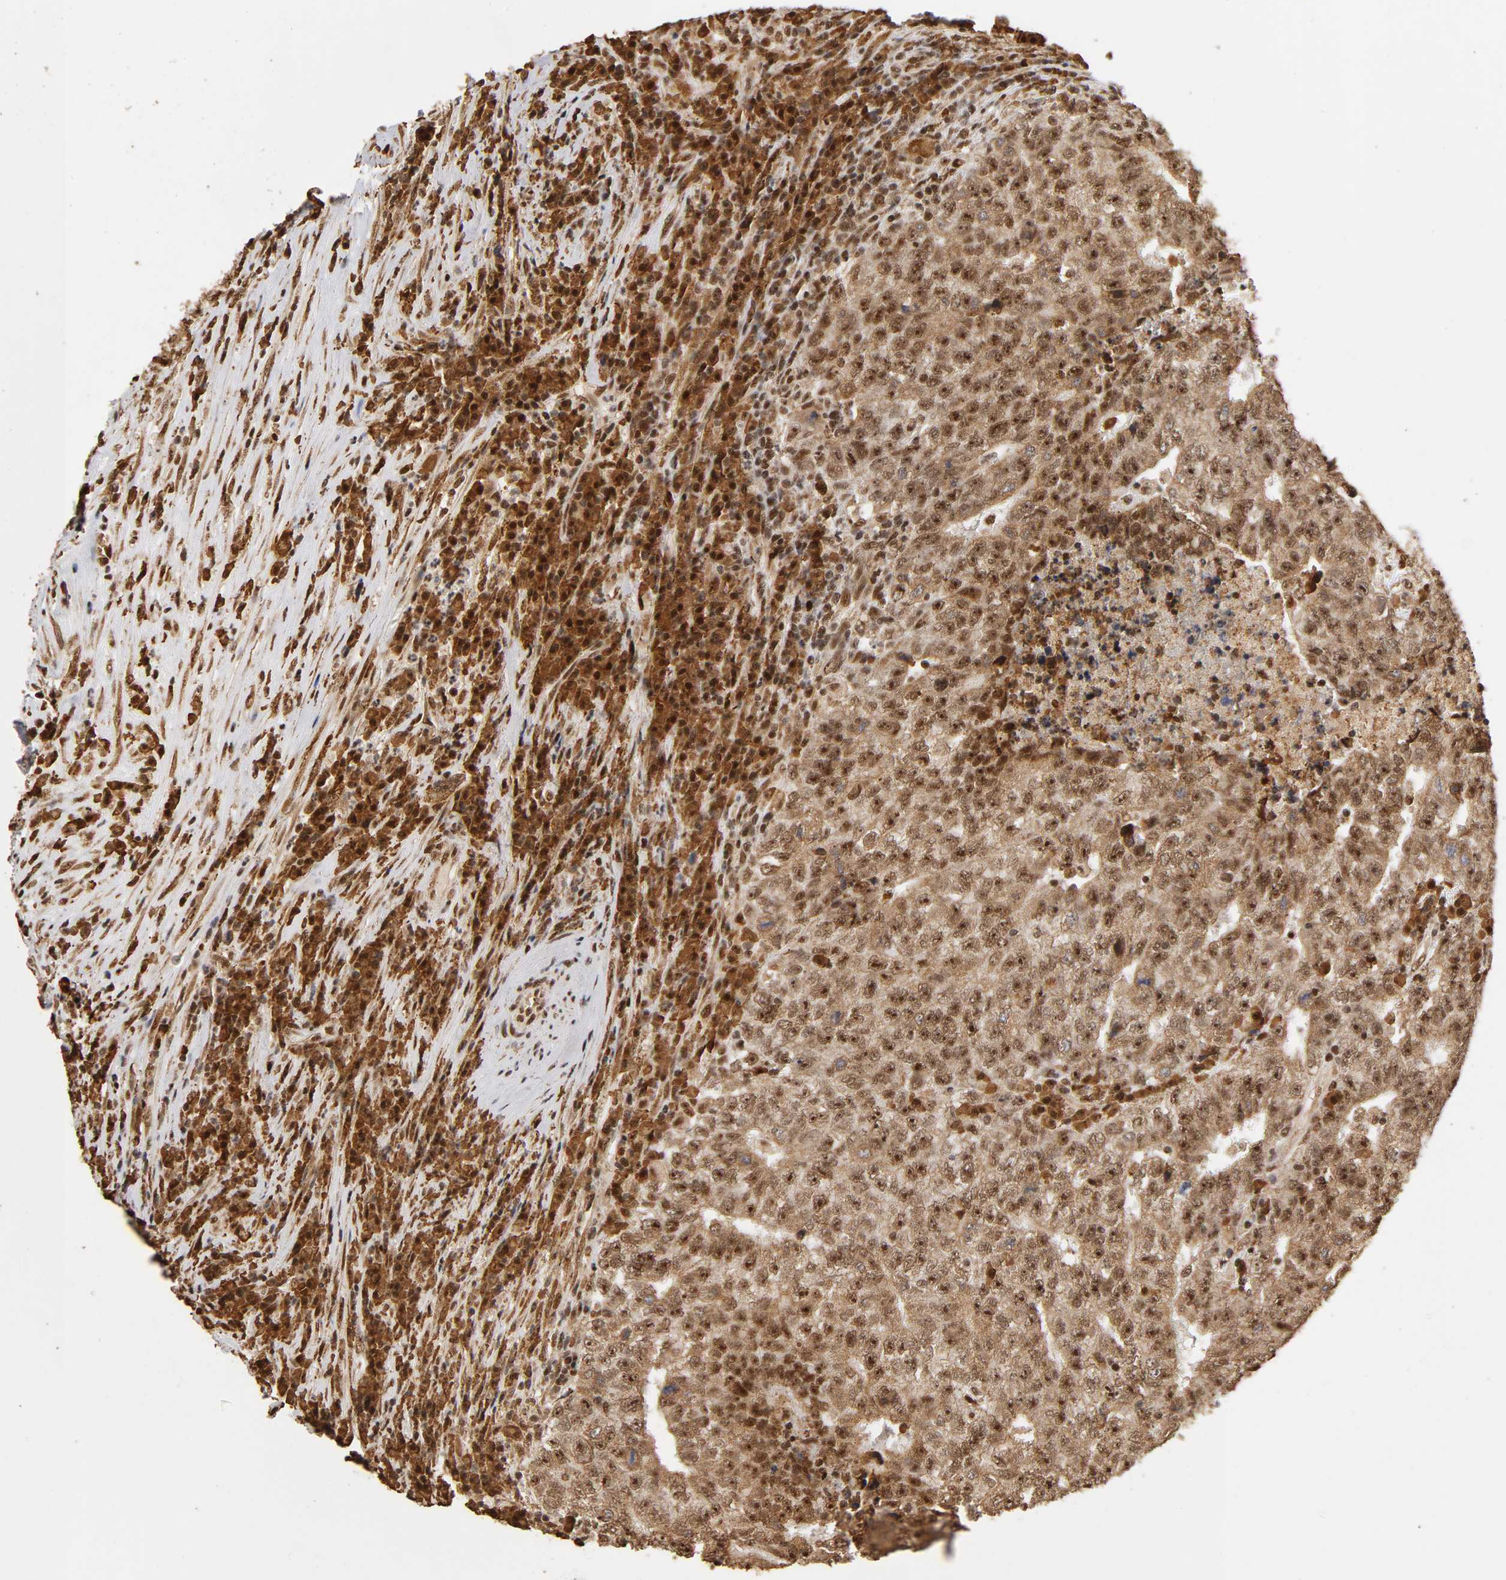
{"staining": {"intensity": "strong", "quantity": ">75%", "location": "cytoplasmic/membranous,nuclear"}, "tissue": "testis cancer", "cell_type": "Tumor cells", "image_type": "cancer", "snomed": [{"axis": "morphology", "description": "Necrosis, NOS"}, {"axis": "morphology", "description": "Carcinoma, Embryonal, NOS"}, {"axis": "topography", "description": "Testis"}], "caption": "An image of human testis embryonal carcinoma stained for a protein reveals strong cytoplasmic/membranous and nuclear brown staining in tumor cells.", "gene": "RNF122", "patient": {"sex": "male", "age": 19}}